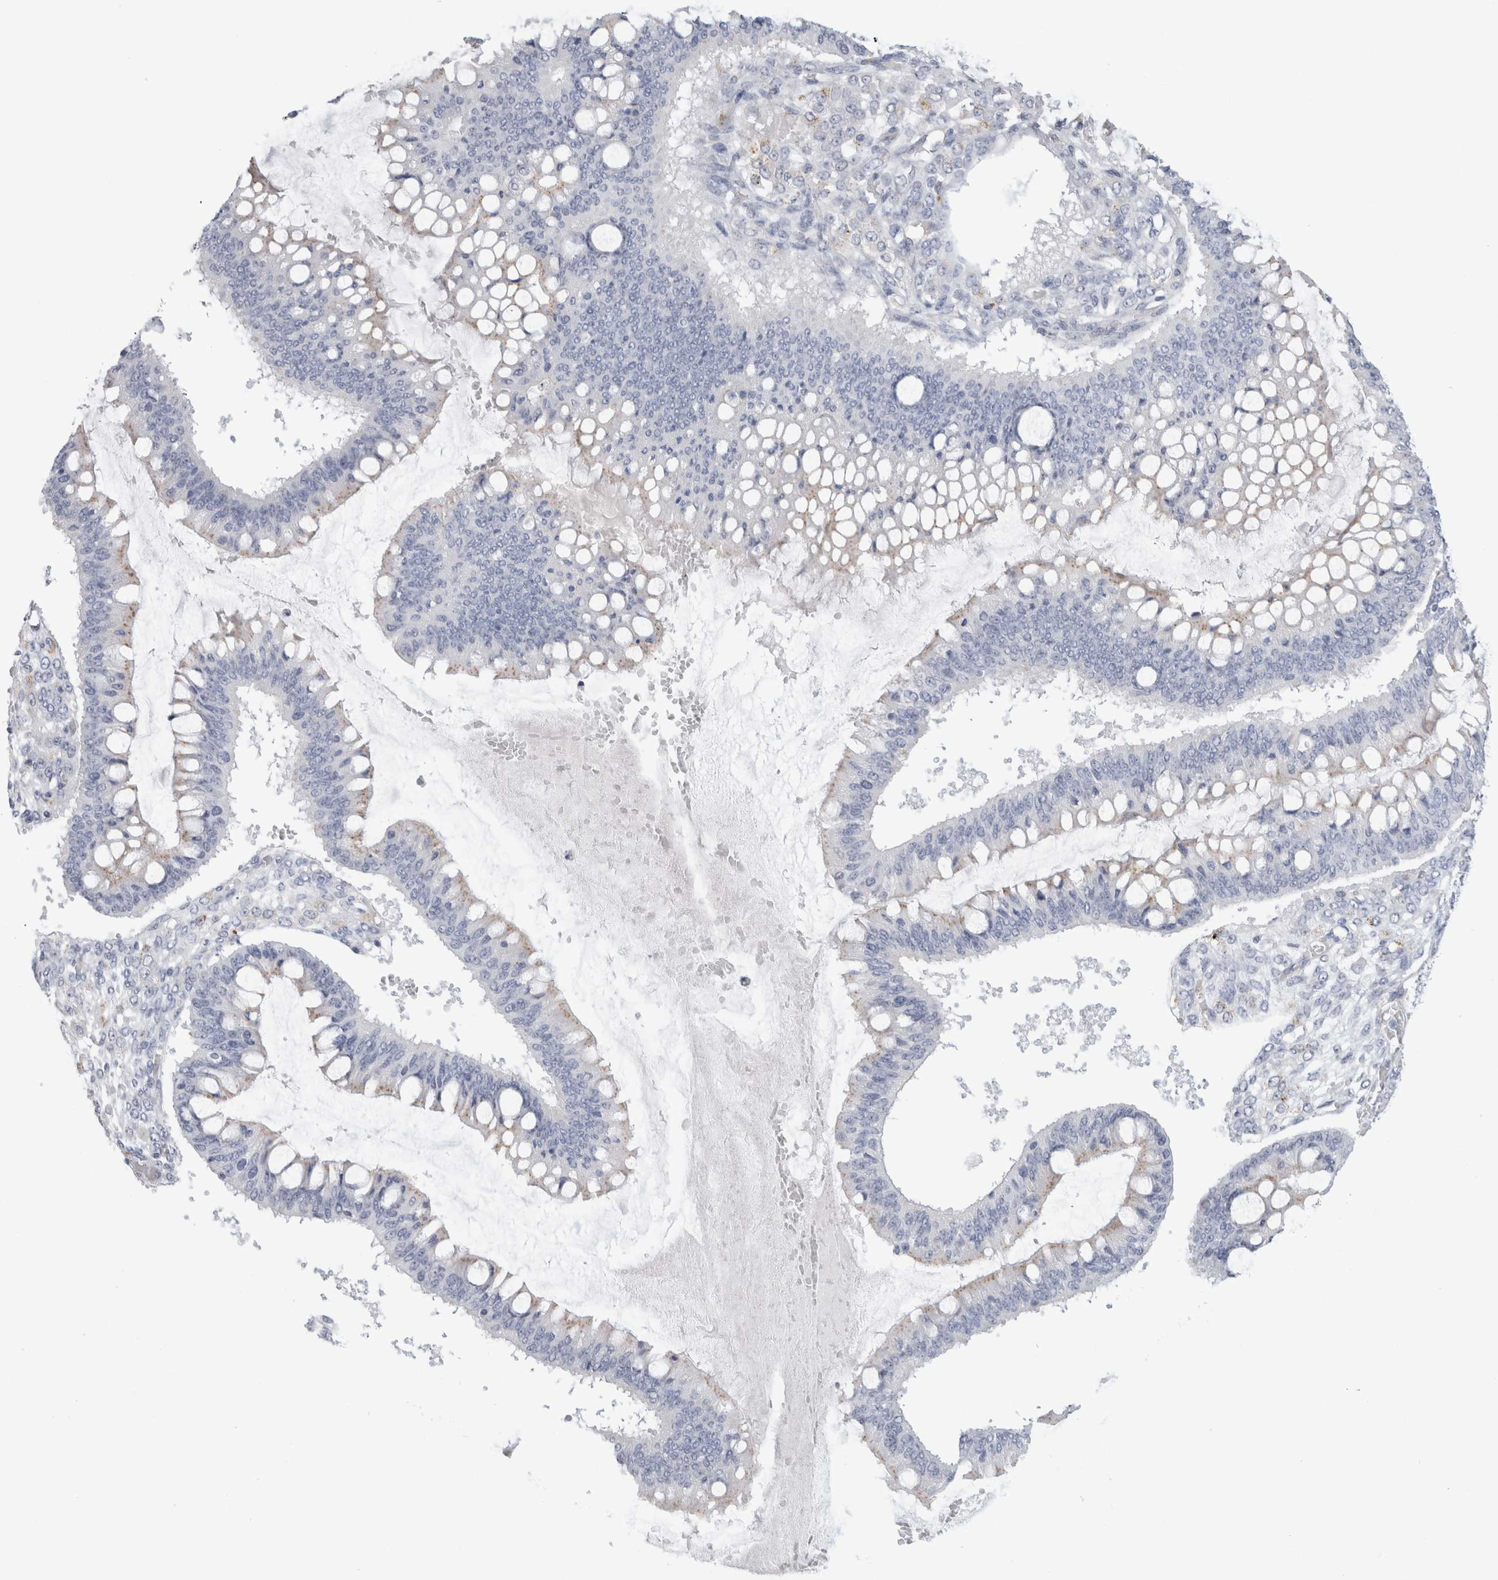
{"staining": {"intensity": "weak", "quantity": "<25%", "location": "cytoplasmic/membranous"}, "tissue": "ovarian cancer", "cell_type": "Tumor cells", "image_type": "cancer", "snomed": [{"axis": "morphology", "description": "Cystadenocarcinoma, mucinous, NOS"}, {"axis": "topography", "description": "Ovary"}], "caption": "This is a photomicrograph of immunohistochemistry staining of ovarian mucinous cystadenocarcinoma, which shows no positivity in tumor cells.", "gene": "ANKMY1", "patient": {"sex": "female", "age": 73}}